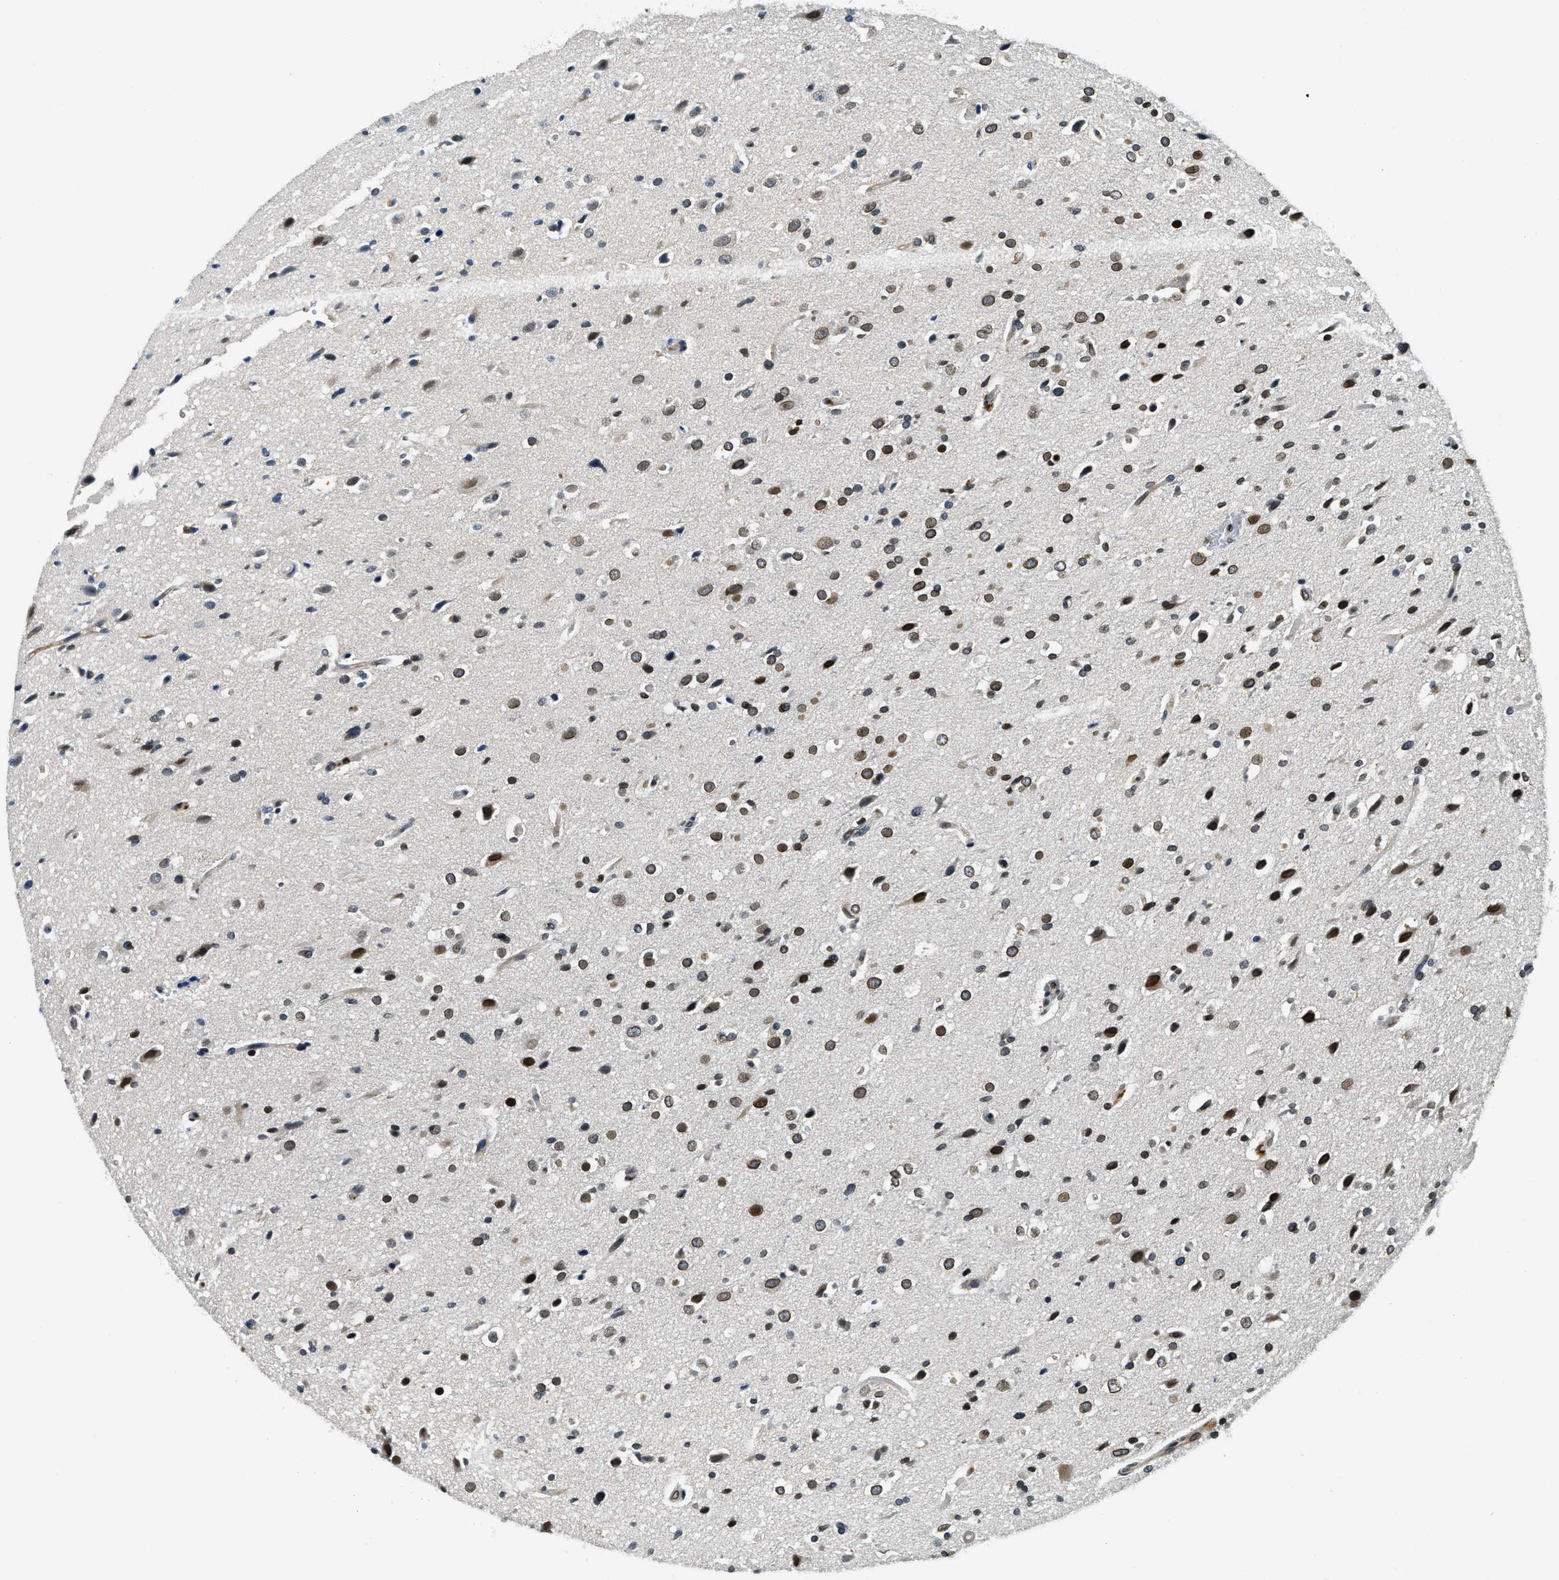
{"staining": {"intensity": "moderate", "quantity": ">75%", "location": "nuclear"}, "tissue": "glioma", "cell_type": "Tumor cells", "image_type": "cancer", "snomed": [{"axis": "morphology", "description": "Glioma, malignant, High grade"}, {"axis": "topography", "description": "Brain"}], "caption": "Glioma tissue exhibits moderate nuclear expression in about >75% of tumor cells, visualized by immunohistochemistry.", "gene": "ZC3HC1", "patient": {"sex": "male", "age": 33}}